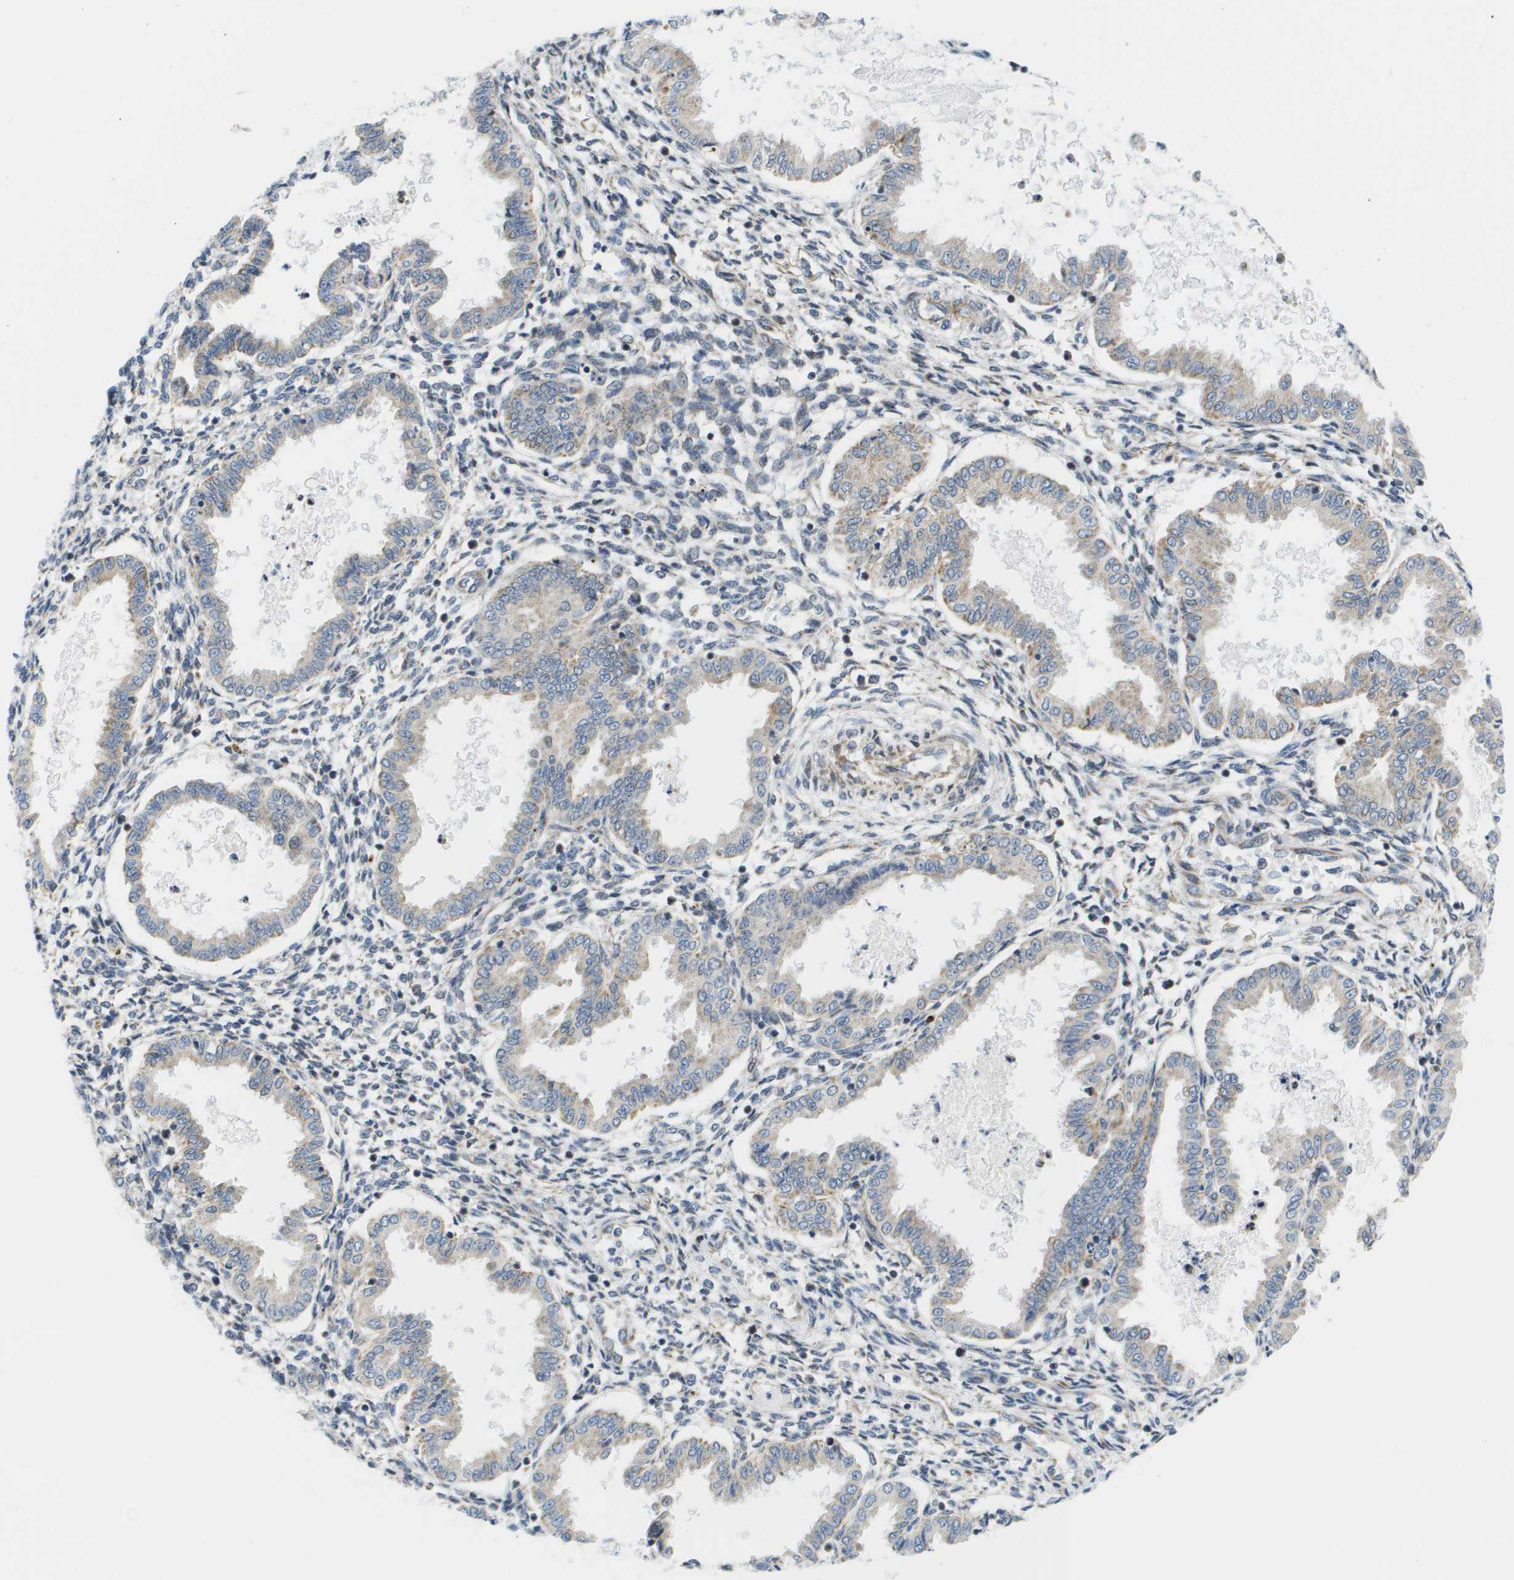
{"staining": {"intensity": "negative", "quantity": "none", "location": "none"}, "tissue": "endometrium", "cell_type": "Cells in endometrial stroma", "image_type": "normal", "snomed": [{"axis": "morphology", "description": "Normal tissue, NOS"}, {"axis": "topography", "description": "Endometrium"}], "caption": "The immunohistochemistry histopathology image has no significant positivity in cells in endometrial stroma of endometrium.", "gene": "KRT23", "patient": {"sex": "female", "age": 33}}